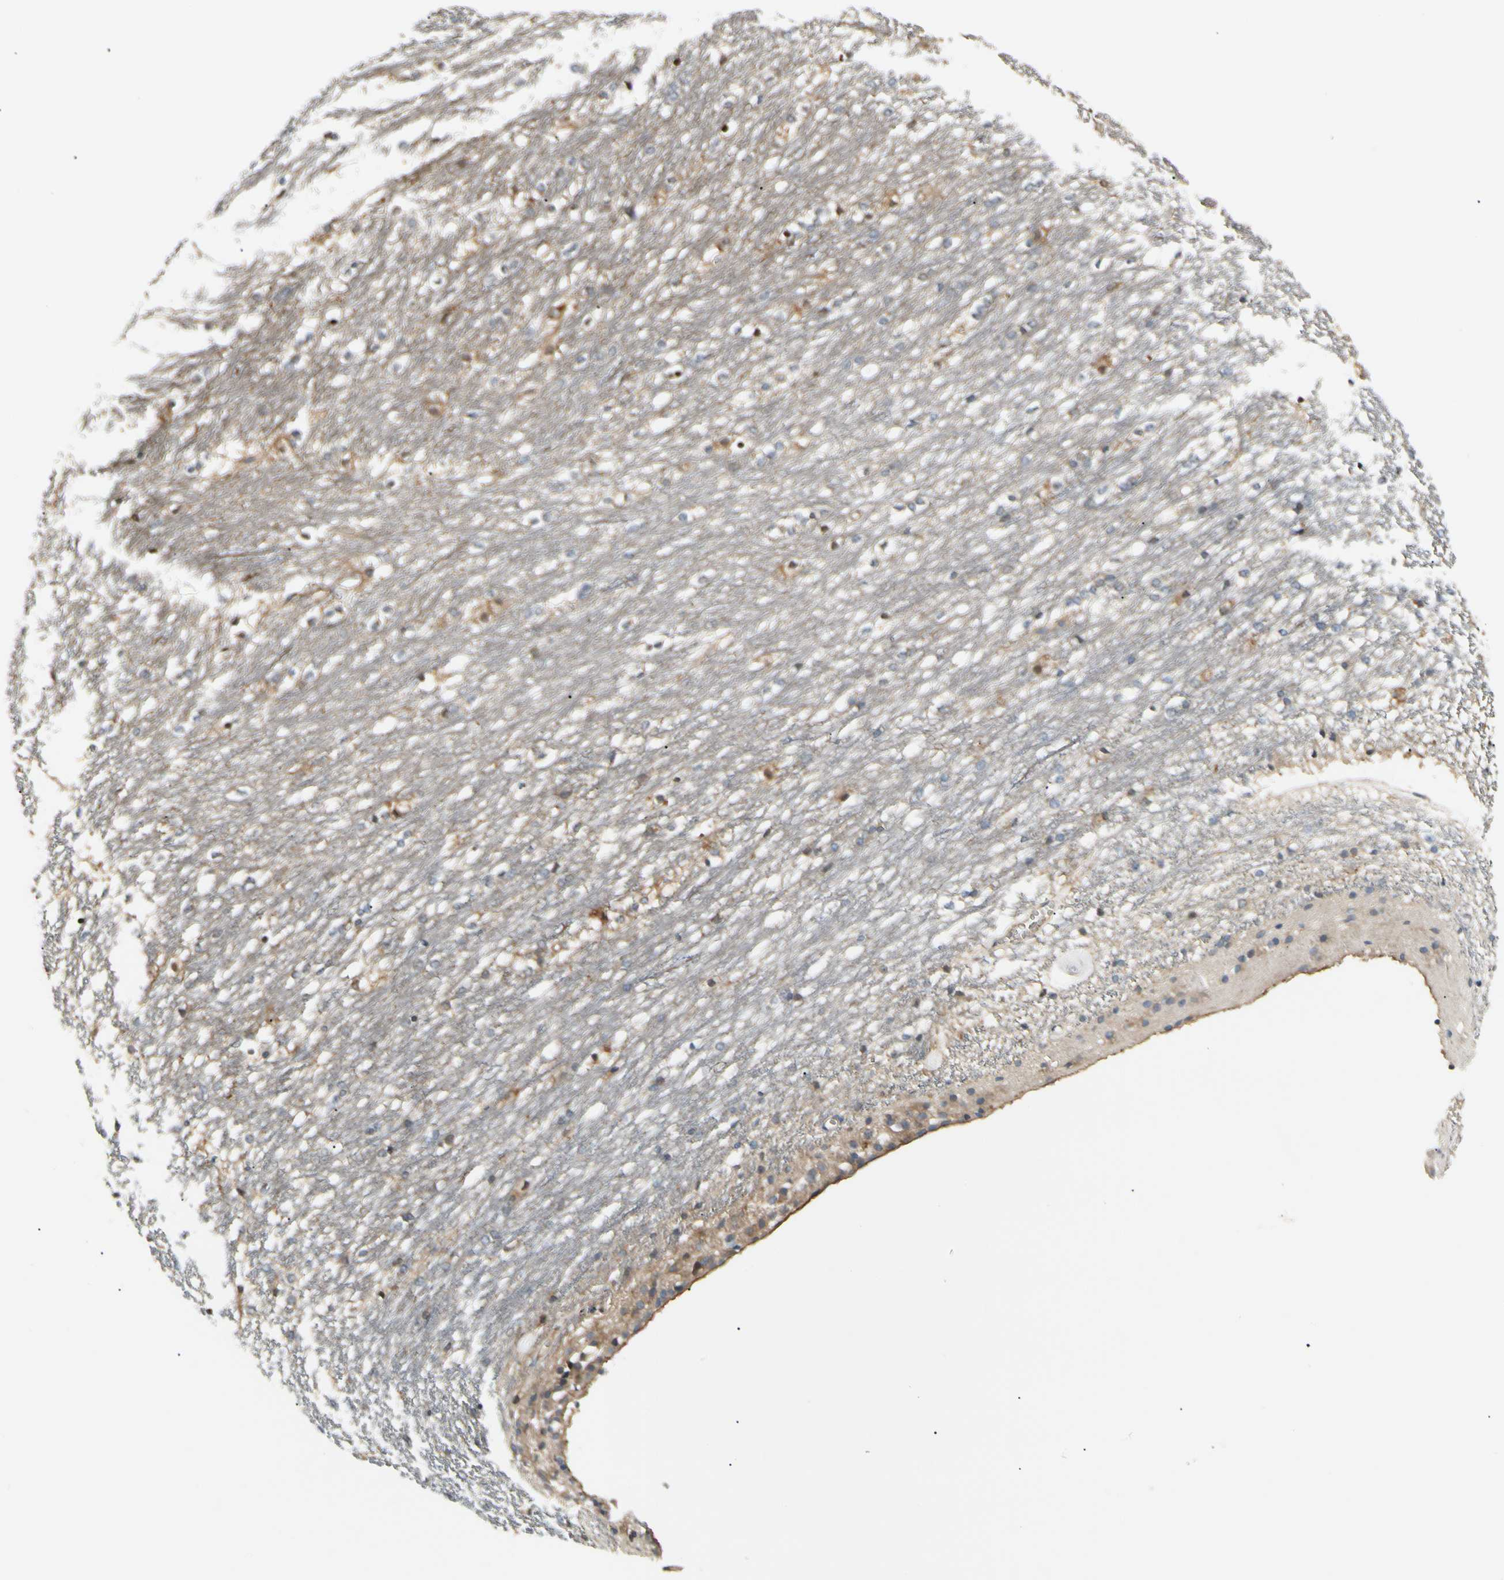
{"staining": {"intensity": "strong", "quantity": ">75%", "location": "cytoplasmic/membranous,nuclear"}, "tissue": "caudate", "cell_type": "Glial cells", "image_type": "normal", "snomed": [{"axis": "morphology", "description": "Normal tissue, NOS"}, {"axis": "topography", "description": "Lateral ventricle wall"}], "caption": "Brown immunohistochemical staining in benign caudate demonstrates strong cytoplasmic/membranous,nuclear positivity in approximately >75% of glial cells.", "gene": "NME1", "patient": {"sex": "female", "age": 19}}